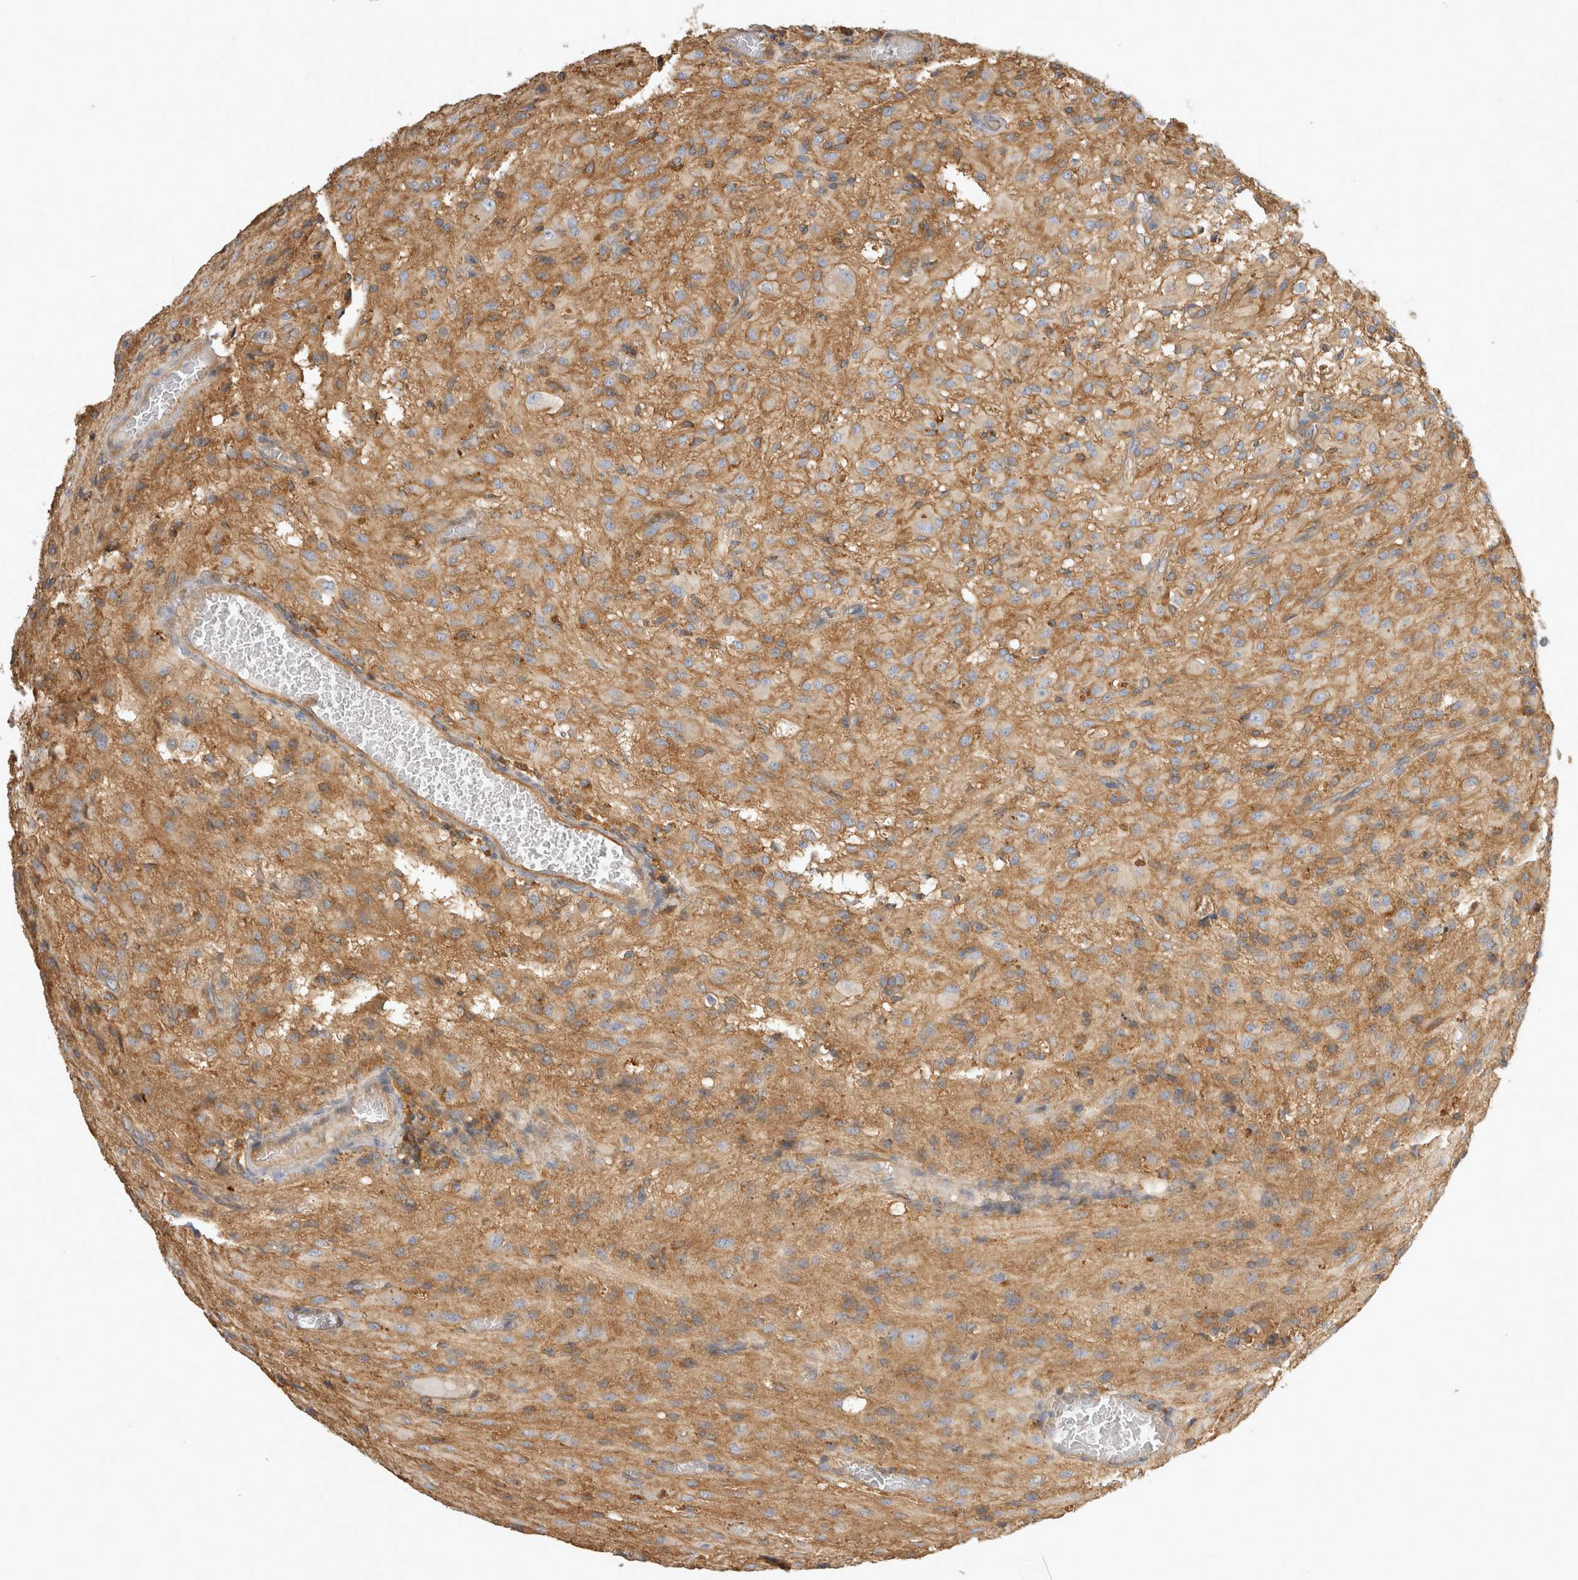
{"staining": {"intensity": "moderate", "quantity": ">75%", "location": "cytoplasmic/membranous"}, "tissue": "glioma", "cell_type": "Tumor cells", "image_type": "cancer", "snomed": [{"axis": "morphology", "description": "Glioma, malignant, High grade"}, {"axis": "topography", "description": "Brain"}], "caption": "Glioma stained with immunohistochemistry exhibits moderate cytoplasmic/membranous staining in approximately >75% of tumor cells.", "gene": "CHMP6", "patient": {"sex": "female", "age": 59}}